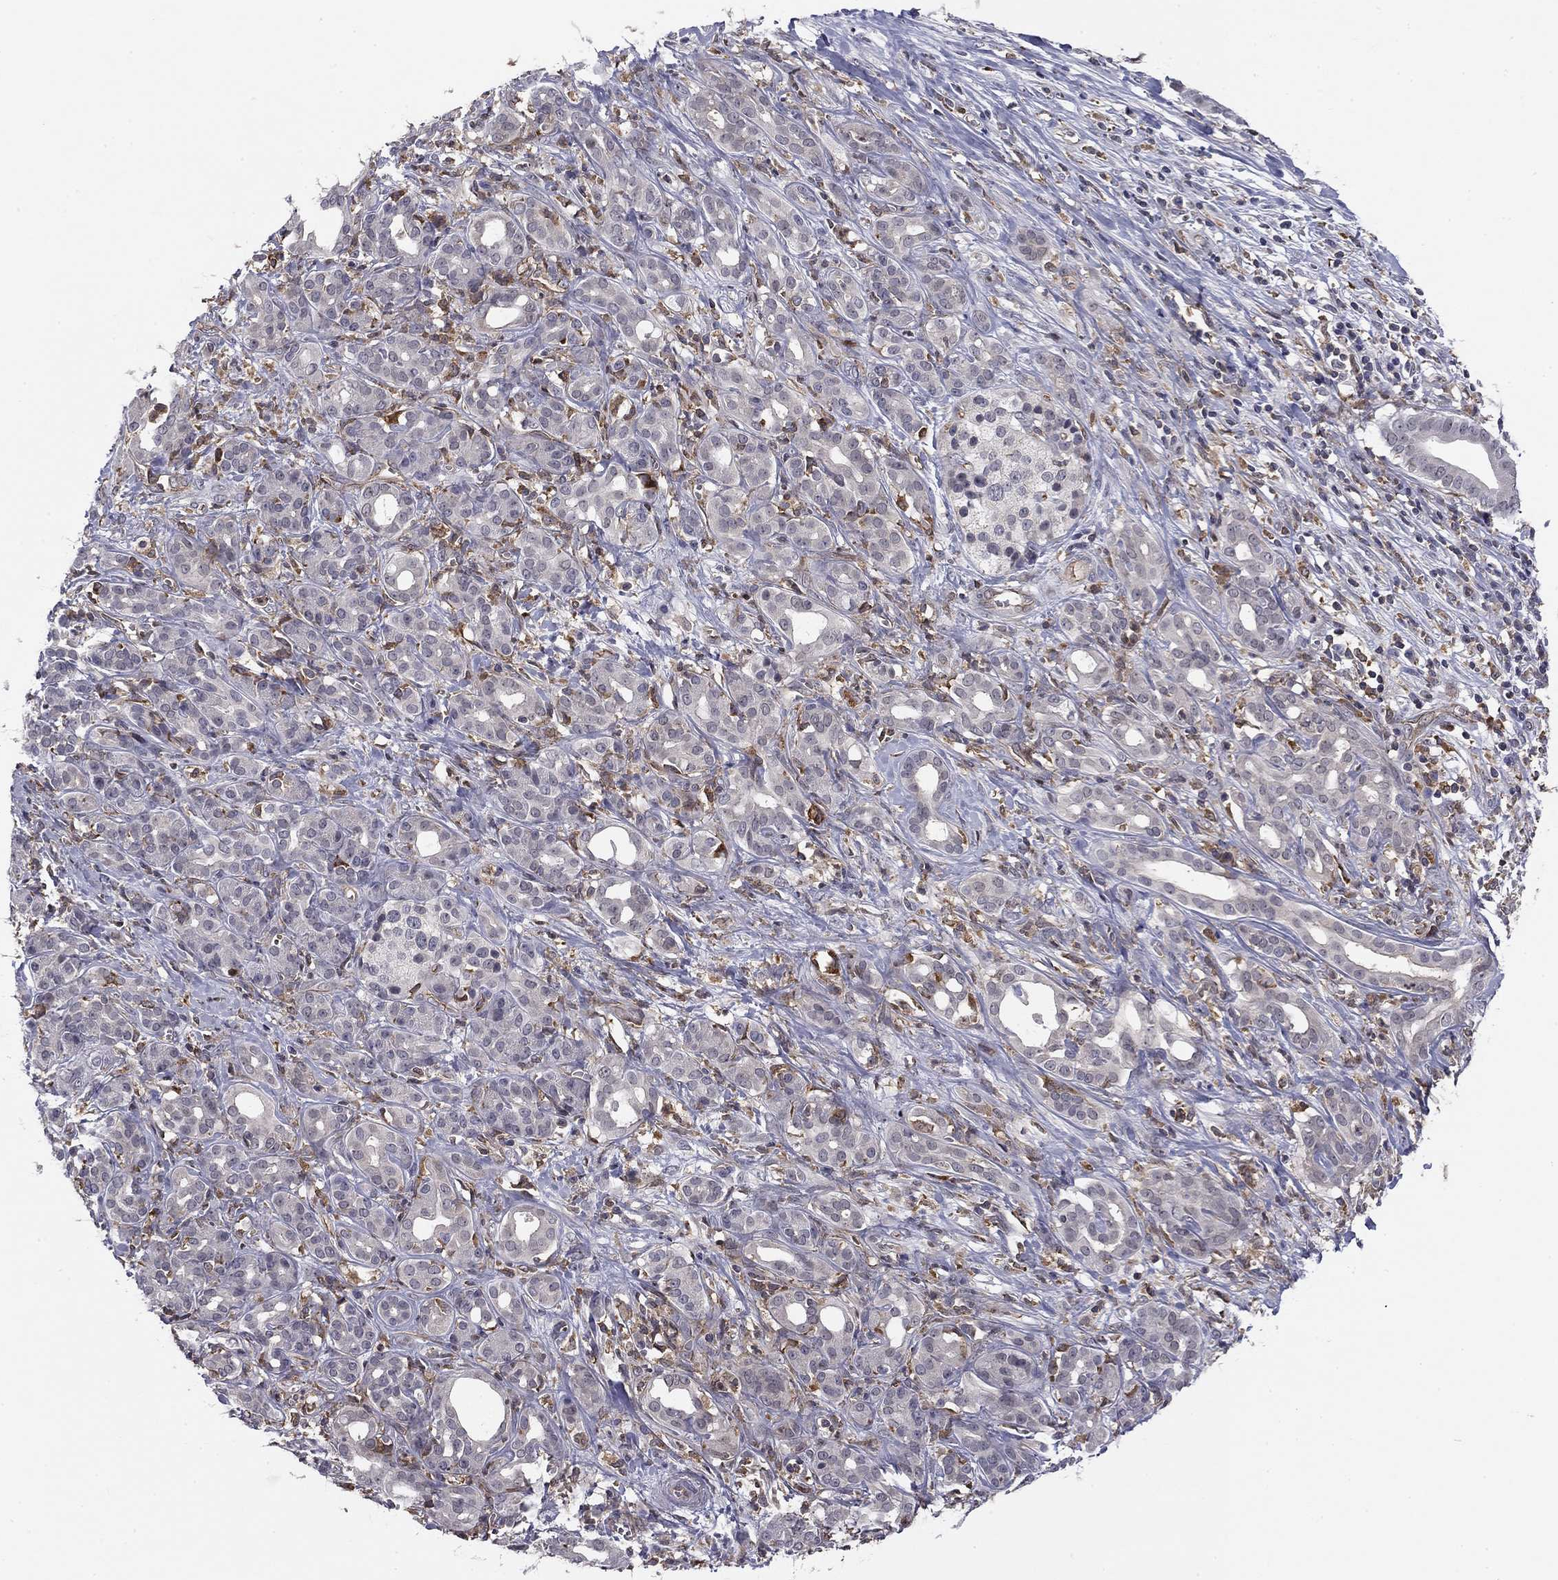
{"staining": {"intensity": "negative", "quantity": "none", "location": "none"}, "tissue": "pancreatic cancer", "cell_type": "Tumor cells", "image_type": "cancer", "snomed": [{"axis": "morphology", "description": "Adenocarcinoma, NOS"}, {"axis": "topography", "description": "Pancreas"}], "caption": "DAB (3,3'-diaminobenzidine) immunohistochemical staining of adenocarcinoma (pancreatic) displays no significant staining in tumor cells.", "gene": "PLCB2", "patient": {"sex": "male", "age": 61}}